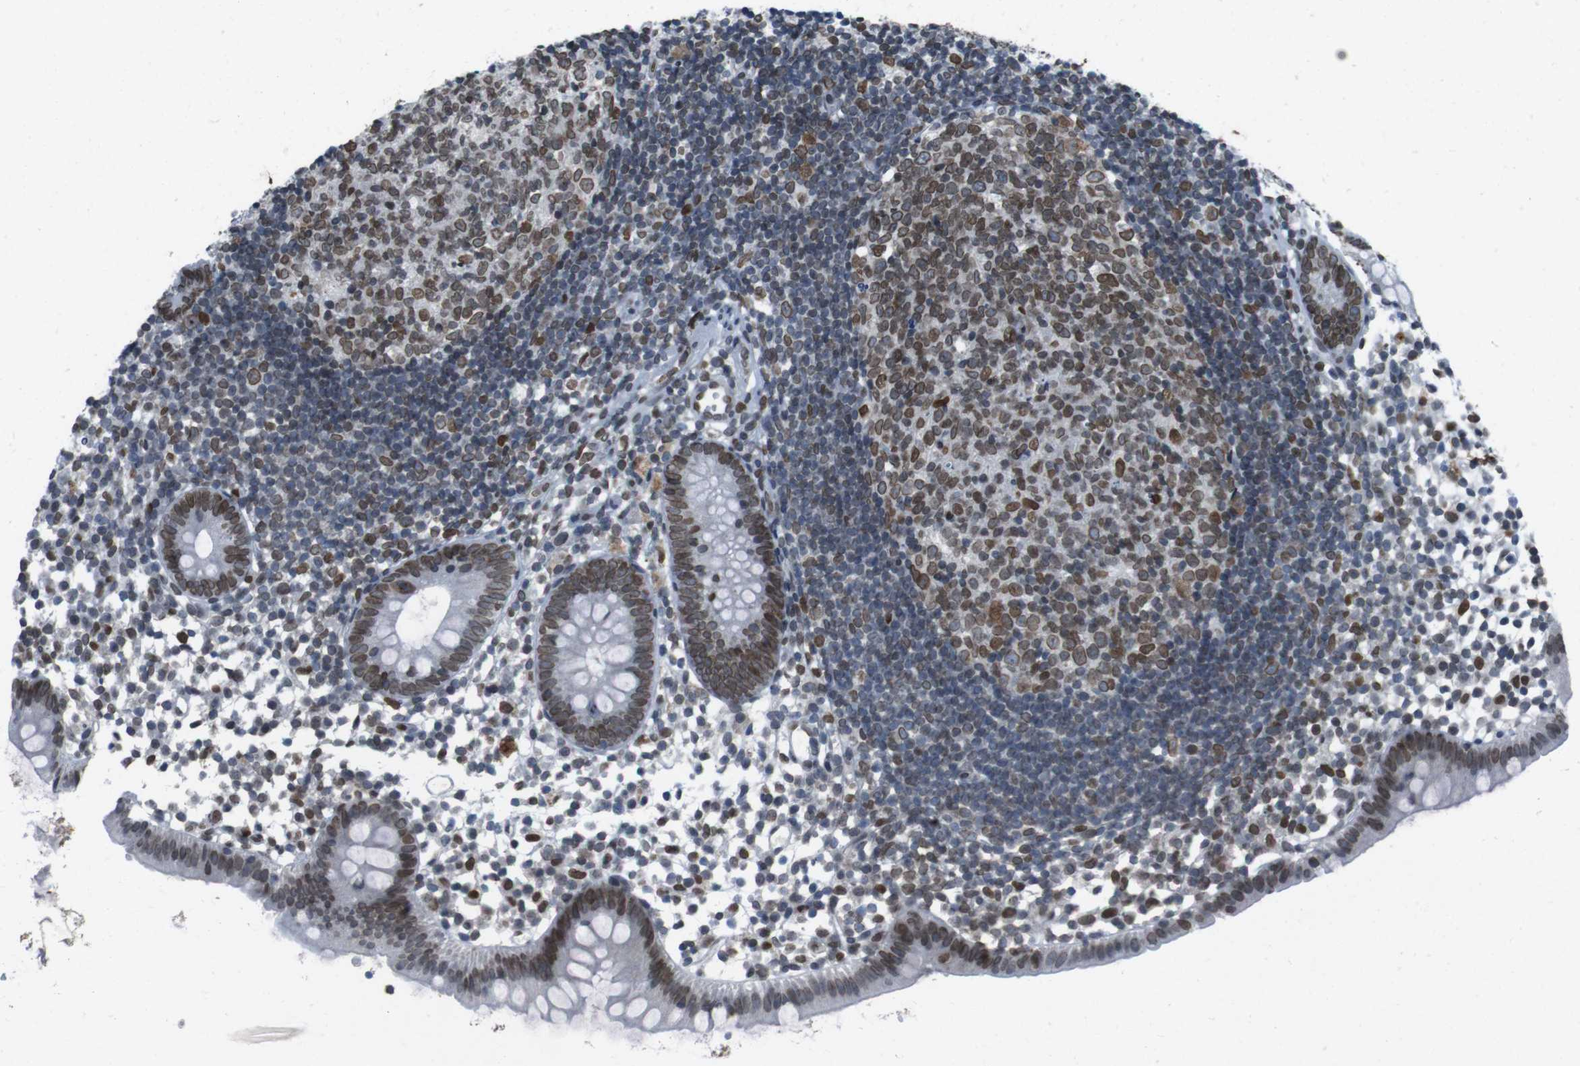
{"staining": {"intensity": "moderate", "quantity": ">75%", "location": "cytoplasmic/membranous,nuclear"}, "tissue": "appendix", "cell_type": "Glandular cells", "image_type": "normal", "snomed": [{"axis": "morphology", "description": "Normal tissue, NOS"}, {"axis": "topography", "description": "Appendix"}], "caption": "Normal appendix exhibits moderate cytoplasmic/membranous,nuclear expression in about >75% of glandular cells.", "gene": "MAD1L1", "patient": {"sex": "female", "age": 20}}